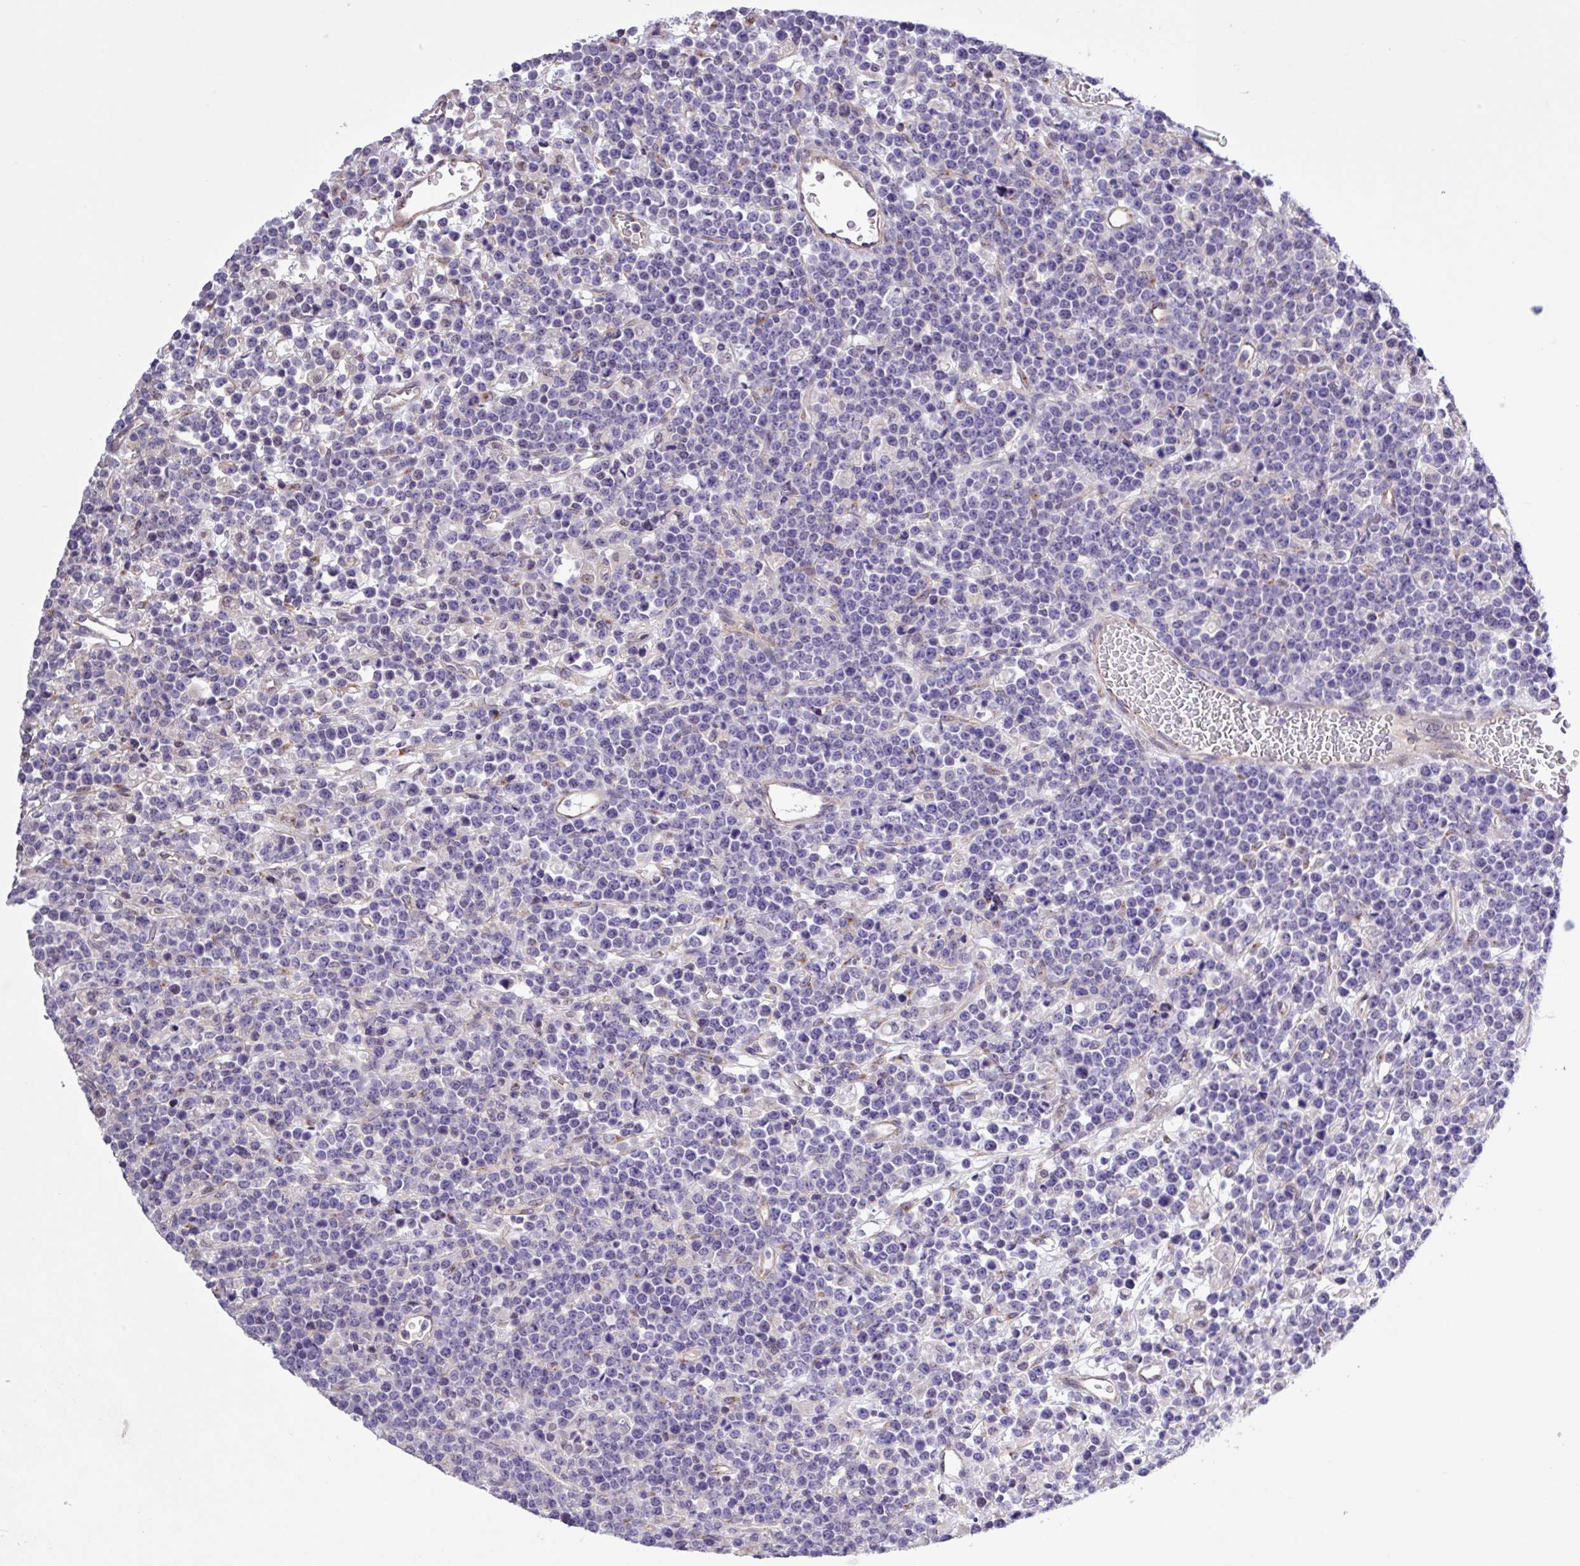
{"staining": {"intensity": "negative", "quantity": "none", "location": "none"}, "tissue": "lymphoma", "cell_type": "Tumor cells", "image_type": "cancer", "snomed": [{"axis": "morphology", "description": "Malignant lymphoma, non-Hodgkin's type, High grade"}, {"axis": "topography", "description": "Ovary"}], "caption": "Immunohistochemistry micrograph of lymphoma stained for a protein (brown), which shows no positivity in tumor cells.", "gene": "SPINK8", "patient": {"sex": "female", "age": 56}}